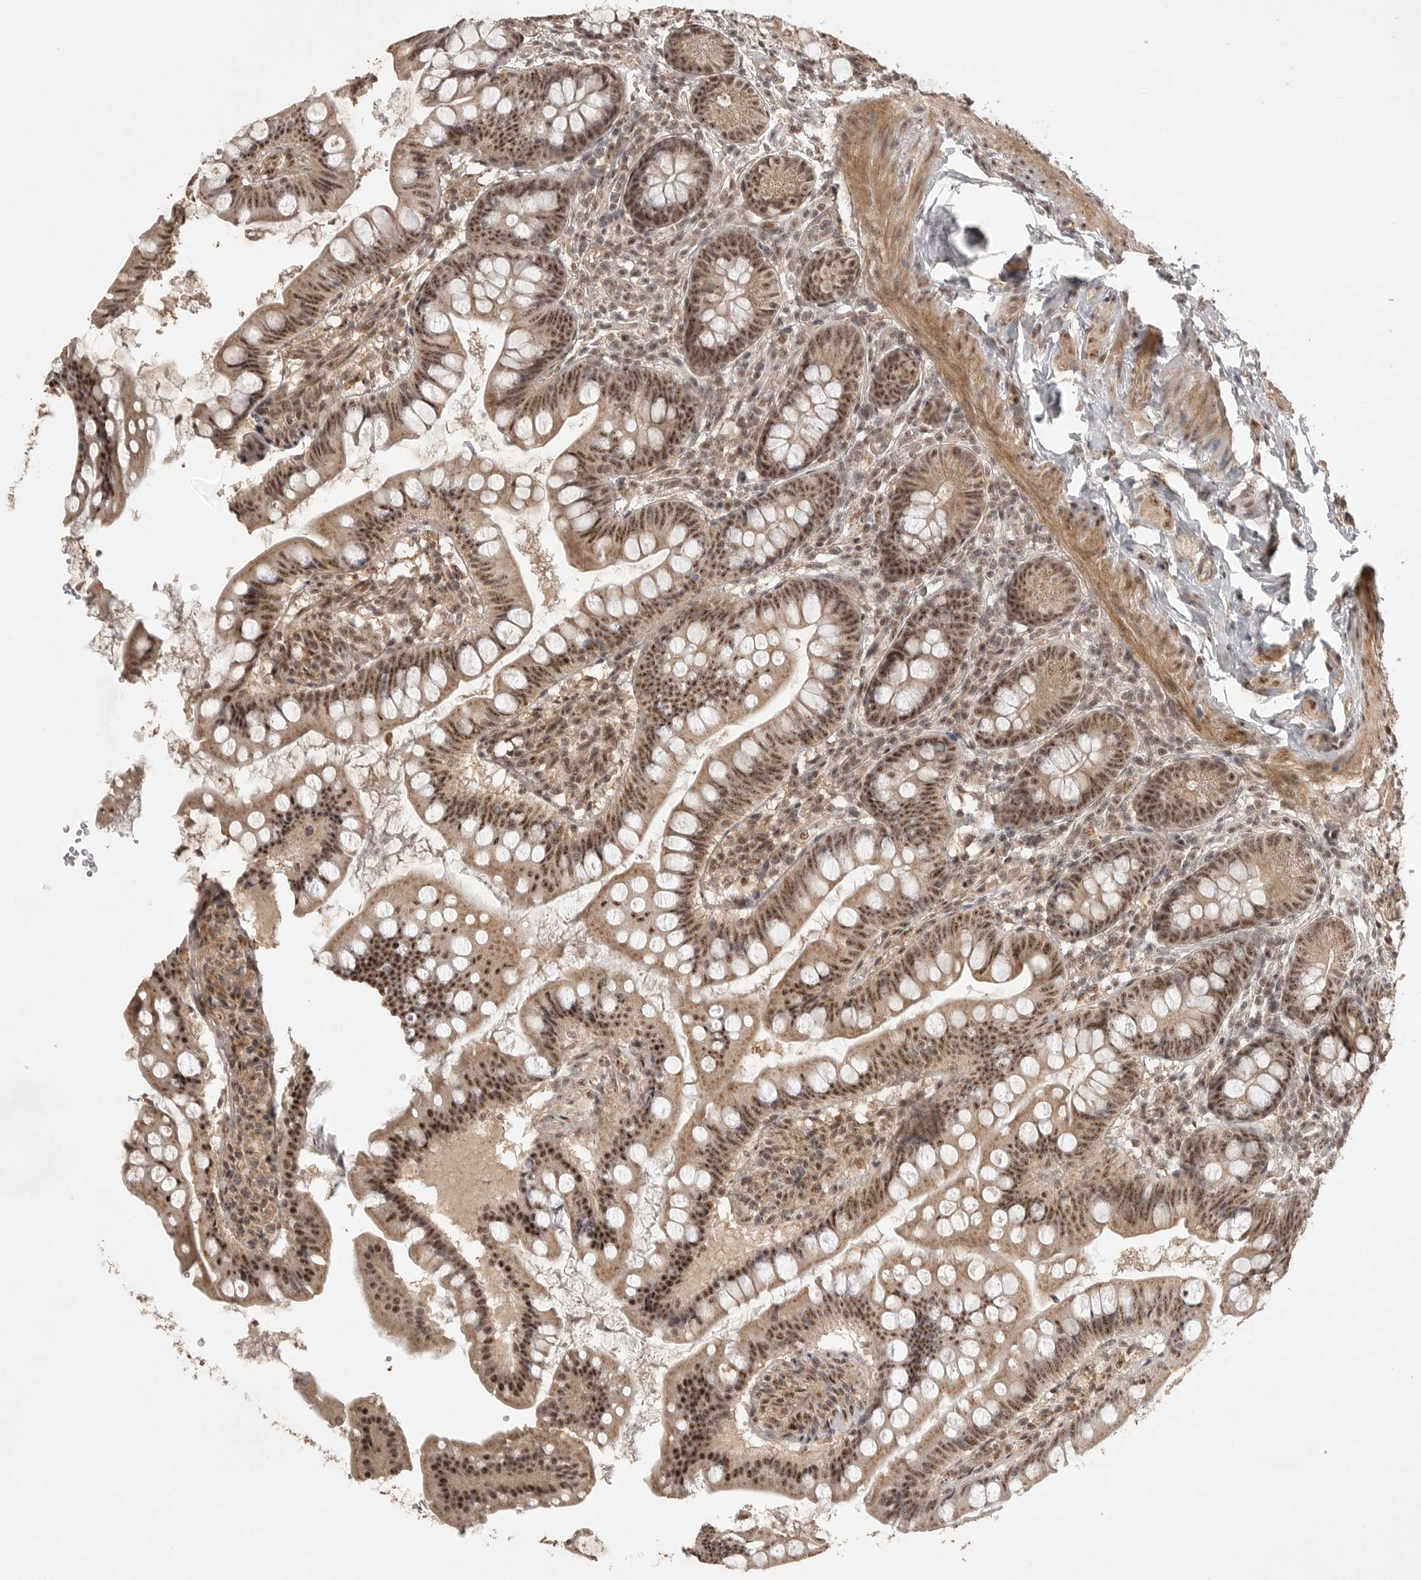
{"staining": {"intensity": "strong", "quantity": "25%-75%", "location": "cytoplasmic/membranous,nuclear"}, "tissue": "small intestine", "cell_type": "Glandular cells", "image_type": "normal", "snomed": [{"axis": "morphology", "description": "Normal tissue, NOS"}, {"axis": "topography", "description": "Small intestine"}], "caption": "Immunohistochemical staining of unremarkable human small intestine reveals strong cytoplasmic/membranous,nuclear protein positivity in about 25%-75% of glandular cells.", "gene": "POMP", "patient": {"sex": "male", "age": 7}}